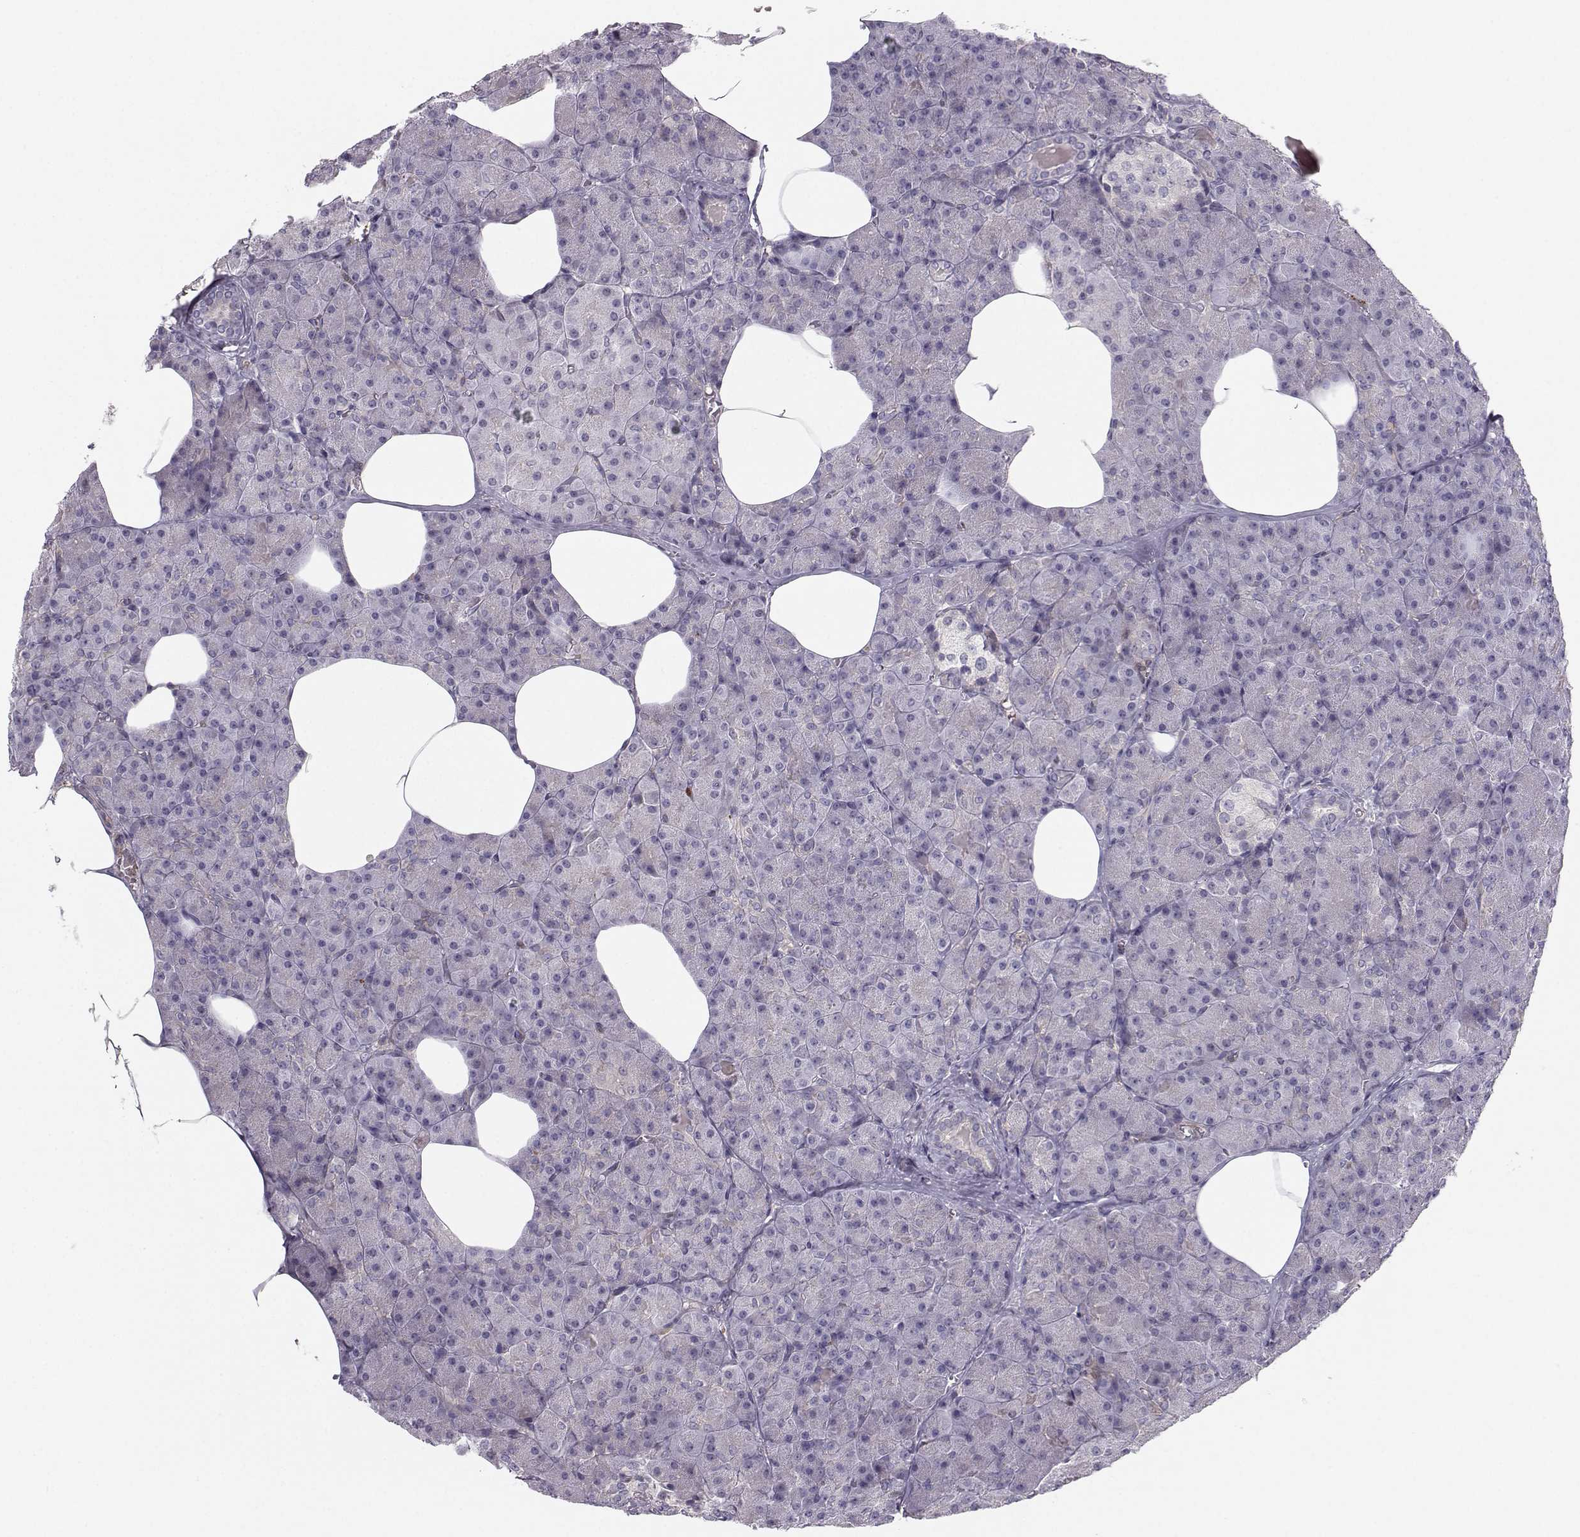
{"staining": {"intensity": "negative", "quantity": "none", "location": "none"}, "tissue": "pancreas", "cell_type": "Exocrine glandular cells", "image_type": "normal", "snomed": [{"axis": "morphology", "description": "Normal tissue, NOS"}, {"axis": "topography", "description": "Pancreas"}], "caption": "A high-resolution micrograph shows immunohistochemistry (IHC) staining of benign pancreas, which exhibits no significant positivity in exocrine glandular cells.", "gene": "ASB16", "patient": {"sex": "female", "age": 45}}